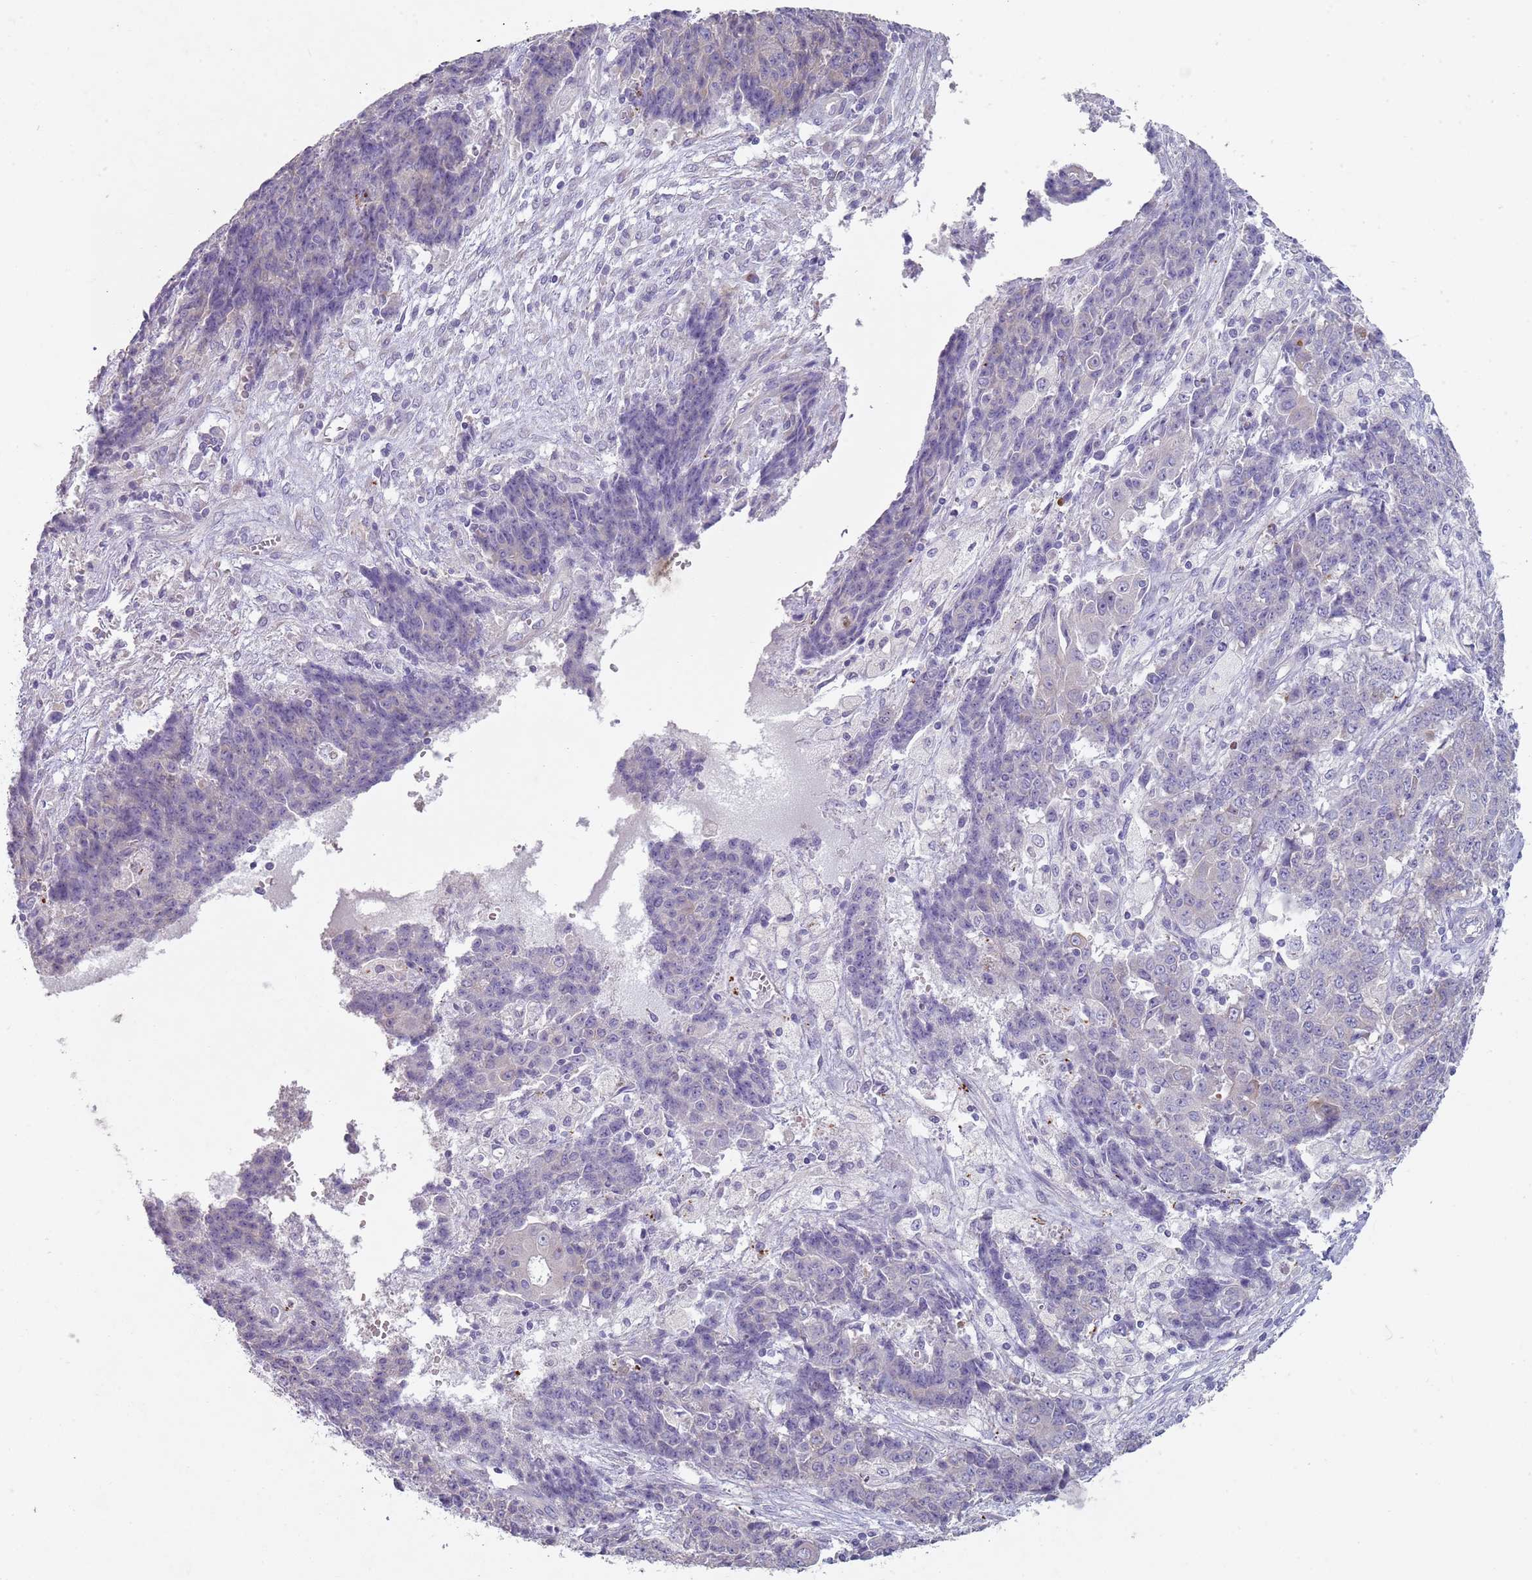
{"staining": {"intensity": "negative", "quantity": "none", "location": "none"}, "tissue": "ovarian cancer", "cell_type": "Tumor cells", "image_type": "cancer", "snomed": [{"axis": "morphology", "description": "Carcinoma, endometroid"}, {"axis": "topography", "description": "Ovary"}], "caption": "This is an immunohistochemistry histopathology image of endometroid carcinoma (ovarian). There is no expression in tumor cells.", "gene": "ZNF583", "patient": {"sex": "female", "age": 42}}